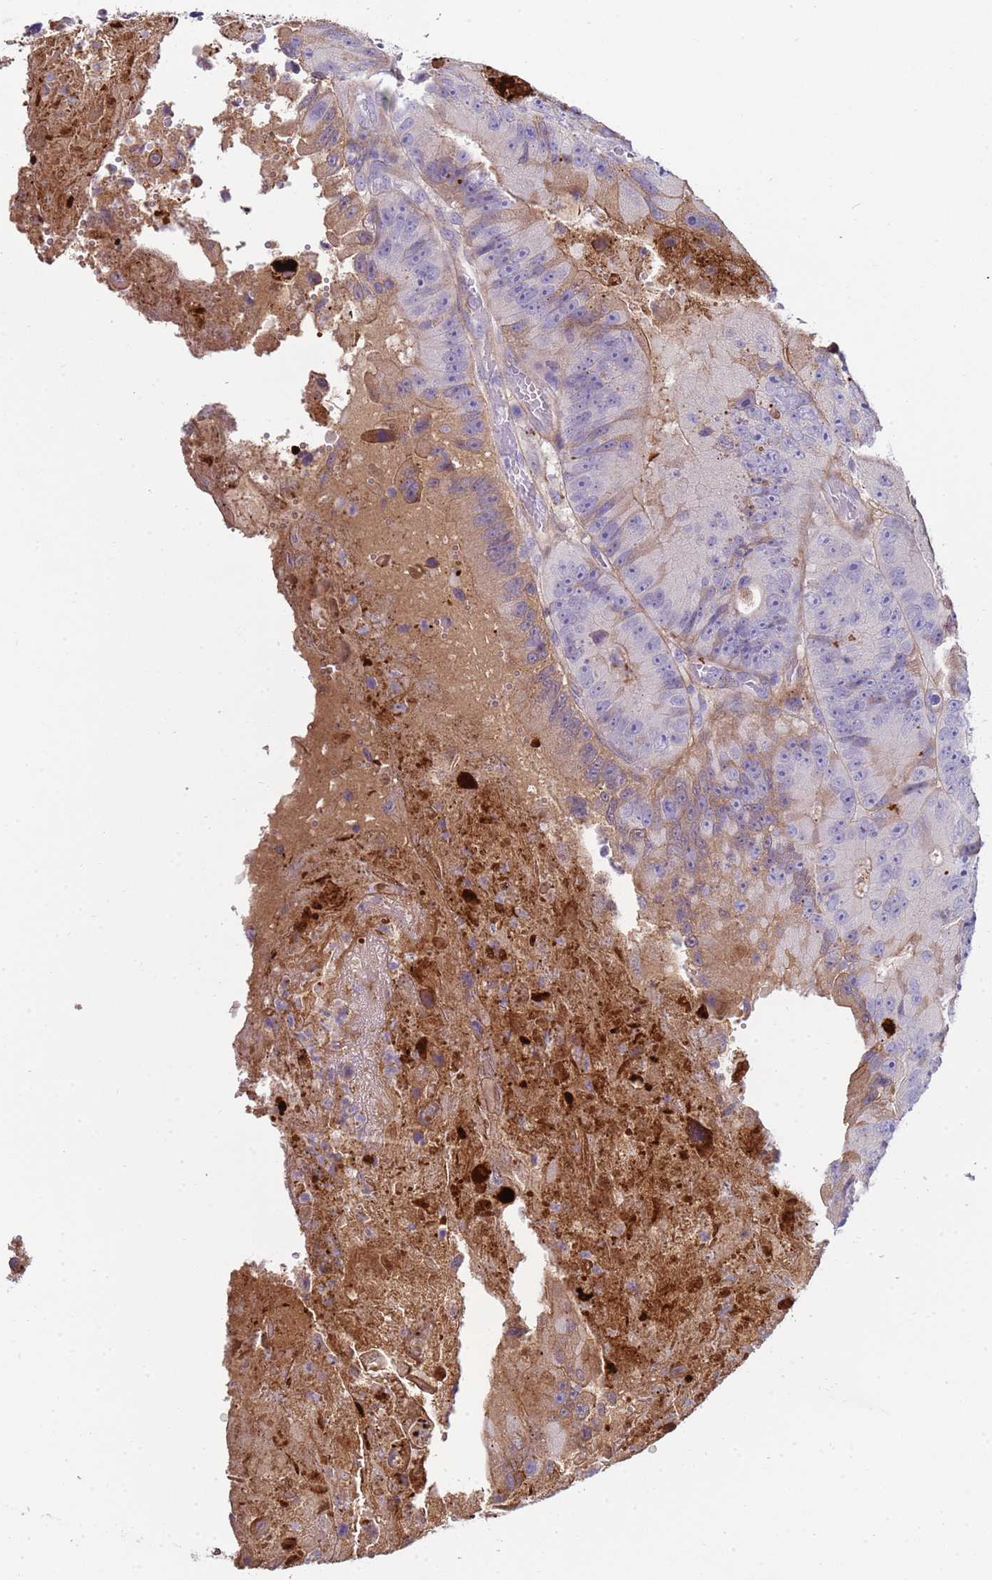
{"staining": {"intensity": "negative", "quantity": "none", "location": "none"}, "tissue": "colorectal cancer", "cell_type": "Tumor cells", "image_type": "cancer", "snomed": [{"axis": "morphology", "description": "Adenocarcinoma, NOS"}, {"axis": "topography", "description": "Colon"}], "caption": "A histopathology image of colorectal adenocarcinoma stained for a protein exhibits no brown staining in tumor cells. (Stains: DAB immunohistochemistry with hematoxylin counter stain, Microscopy: brightfield microscopy at high magnification).", "gene": "TRIM51", "patient": {"sex": "female", "age": 86}}